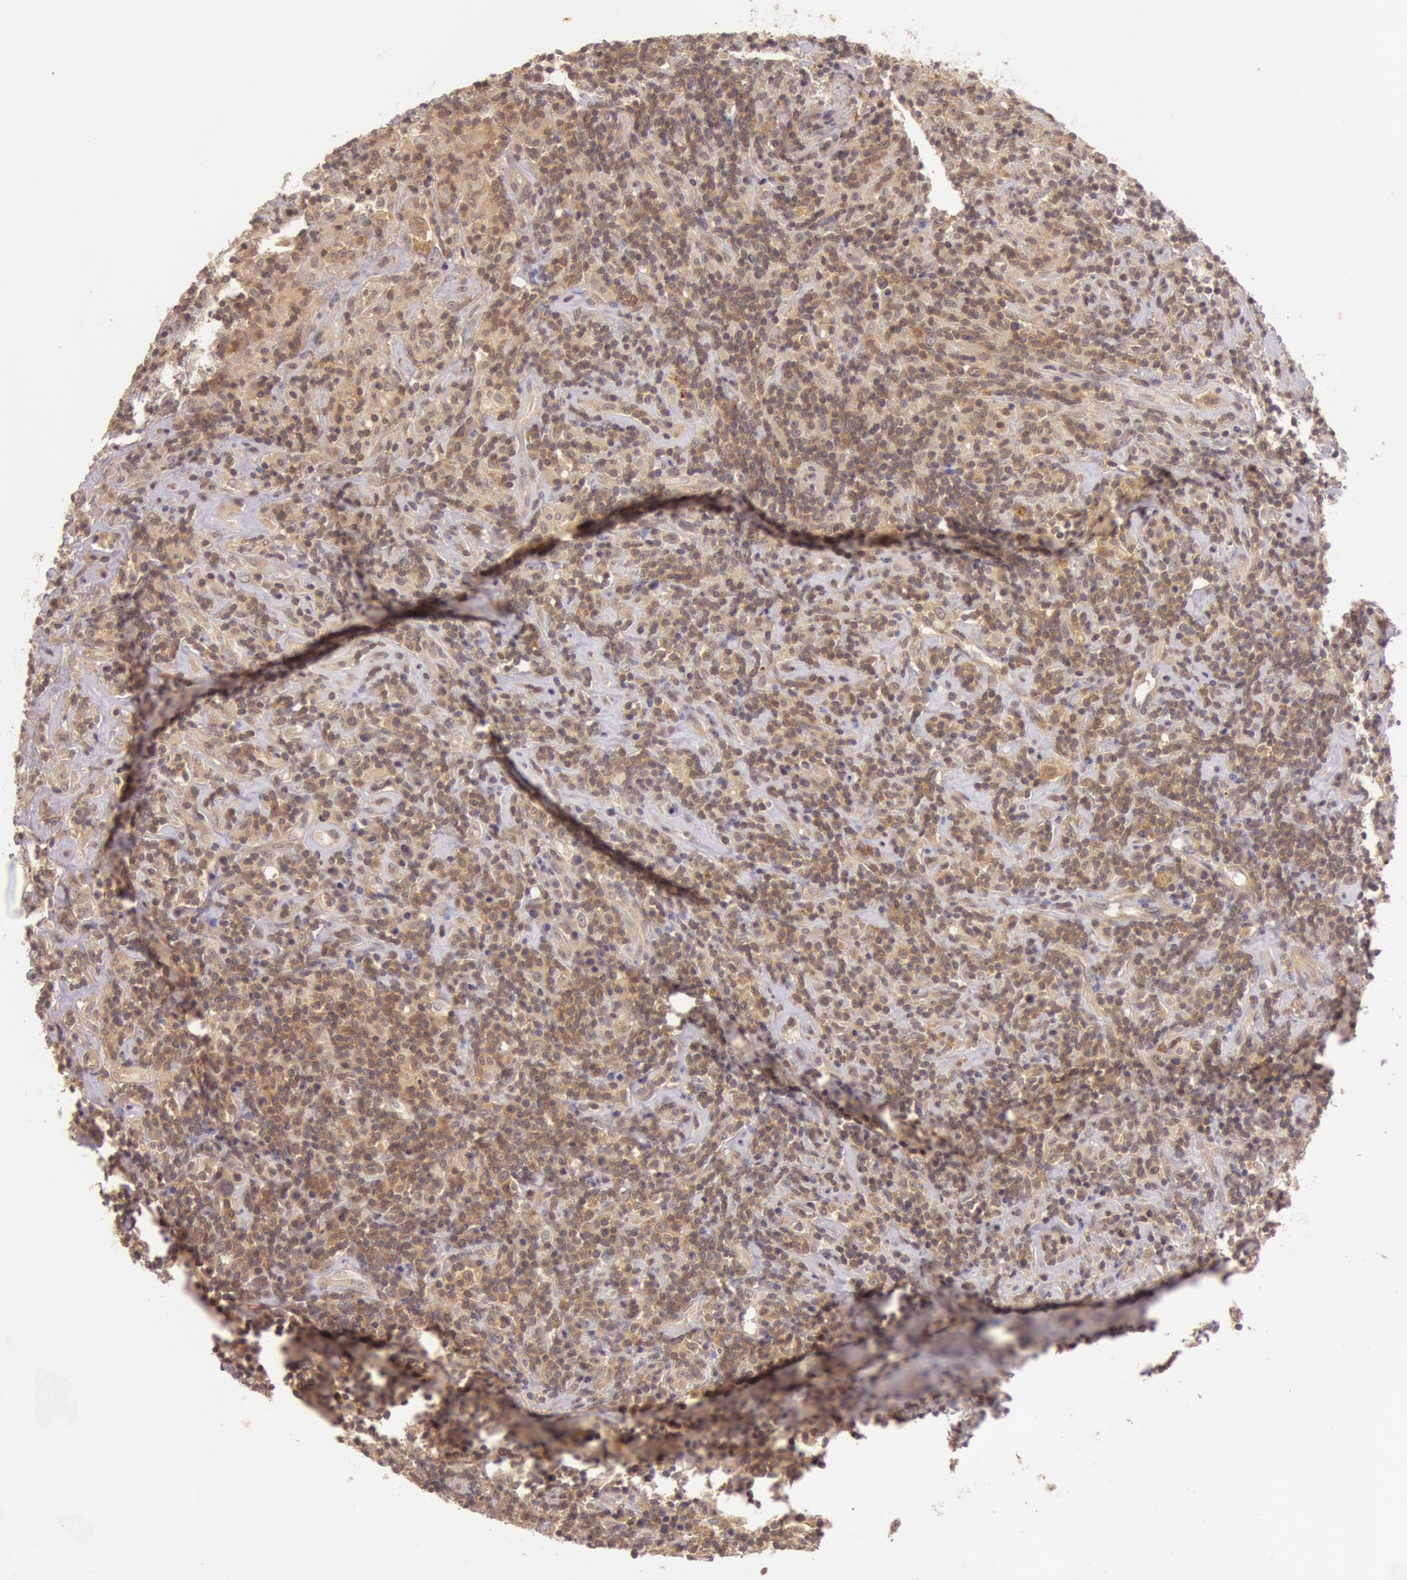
{"staining": {"intensity": "moderate", "quantity": ">75%", "location": "cytoplasmic/membranous"}, "tissue": "lymphoma", "cell_type": "Tumor cells", "image_type": "cancer", "snomed": [{"axis": "morphology", "description": "Hodgkin's disease, NOS"}, {"axis": "topography", "description": "Lymph node"}], "caption": "High-power microscopy captured an IHC micrograph of lymphoma, revealing moderate cytoplasmic/membranous expression in approximately >75% of tumor cells. The protein of interest is shown in brown color, while the nuclei are stained blue.", "gene": "ATG2B", "patient": {"sex": "male", "age": 46}}